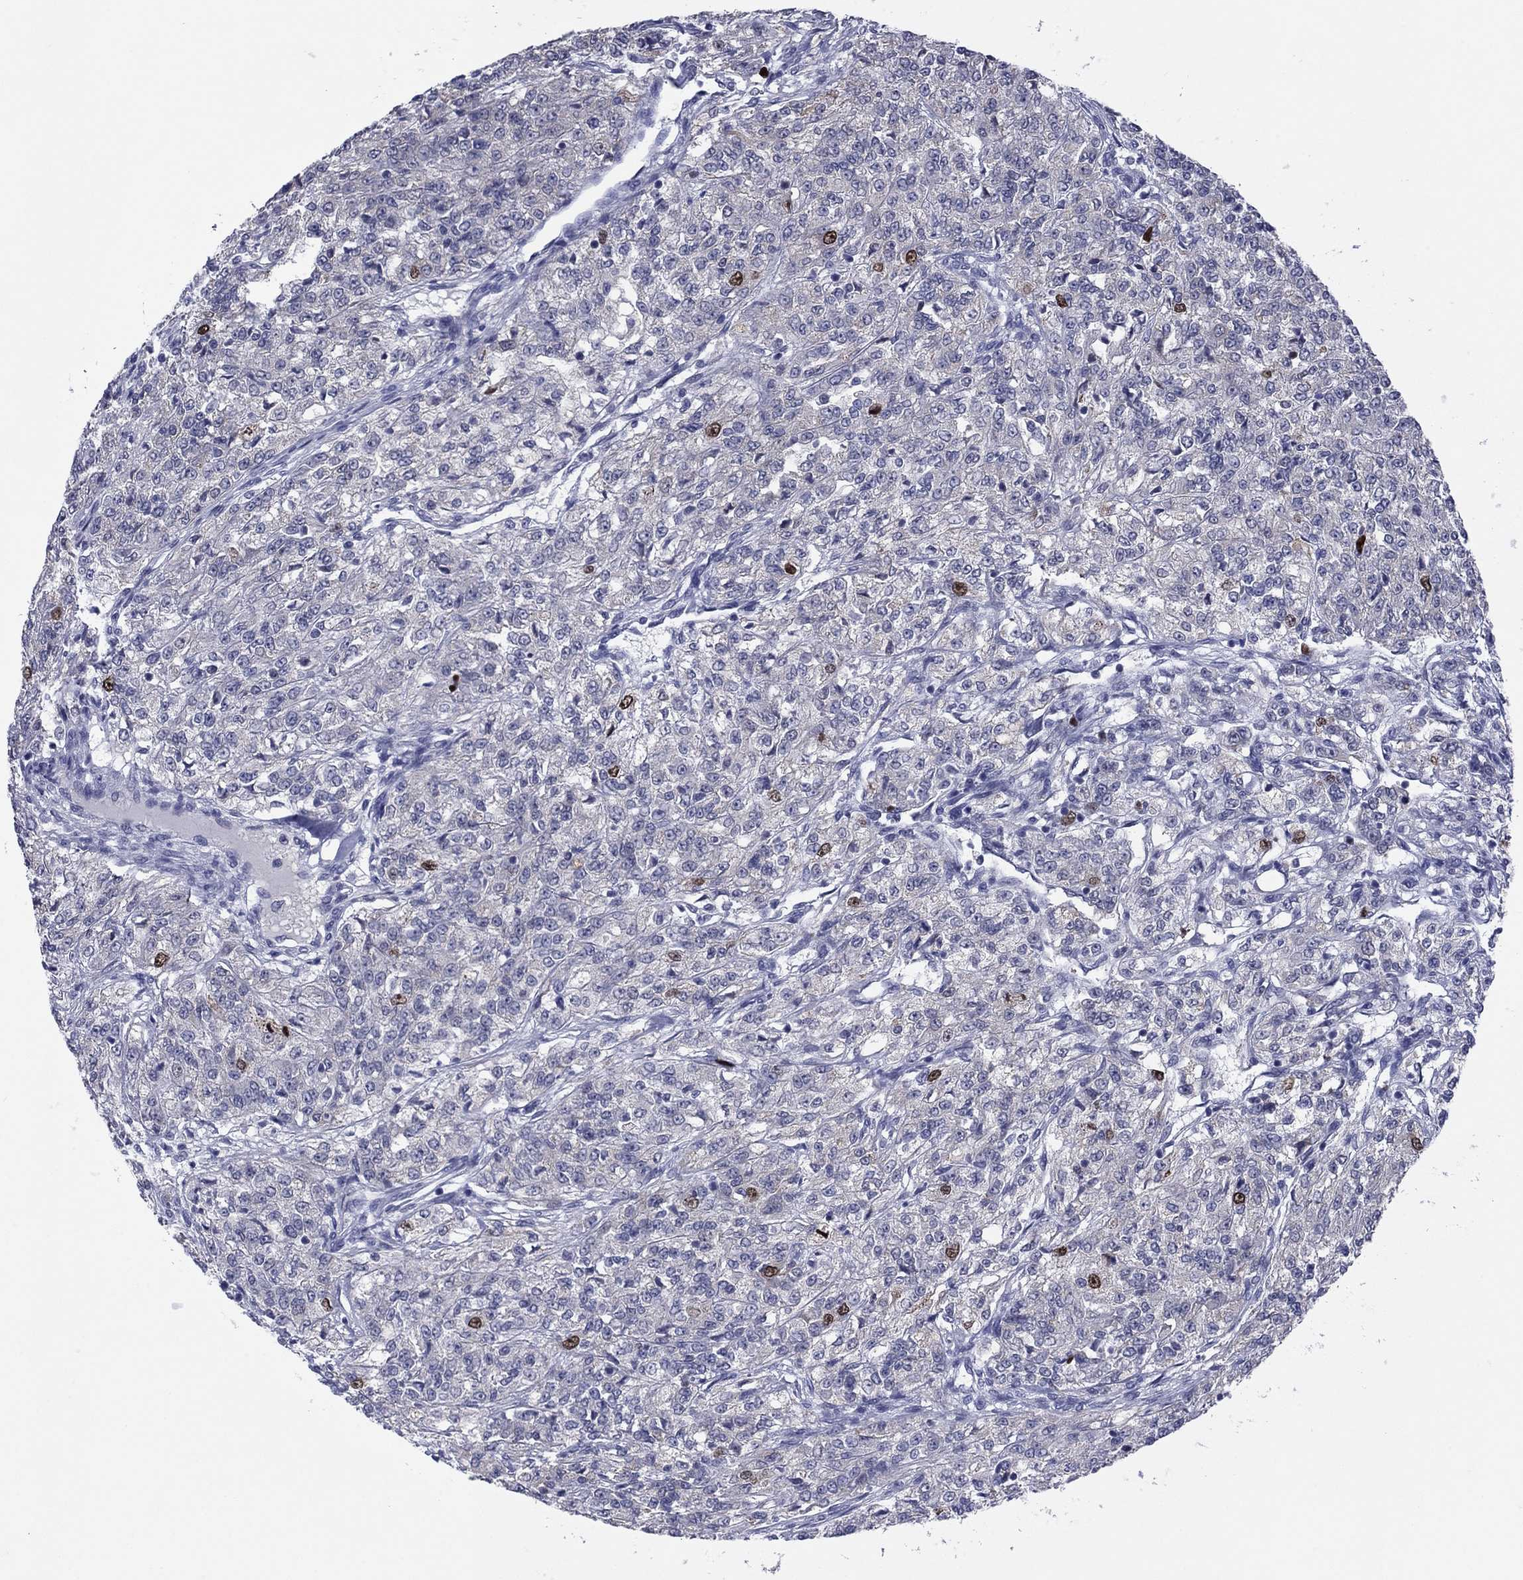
{"staining": {"intensity": "strong", "quantity": "<25%", "location": "nuclear"}, "tissue": "renal cancer", "cell_type": "Tumor cells", "image_type": "cancer", "snomed": [{"axis": "morphology", "description": "Adenocarcinoma, NOS"}, {"axis": "topography", "description": "Kidney"}], "caption": "Strong nuclear protein staining is seen in about <25% of tumor cells in renal adenocarcinoma. The staining was performed using DAB, with brown indicating positive protein expression. Nuclei are stained blue with hematoxylin.", "gene": "CDCA5", "patient": {"sex": "female", "age": 63}}